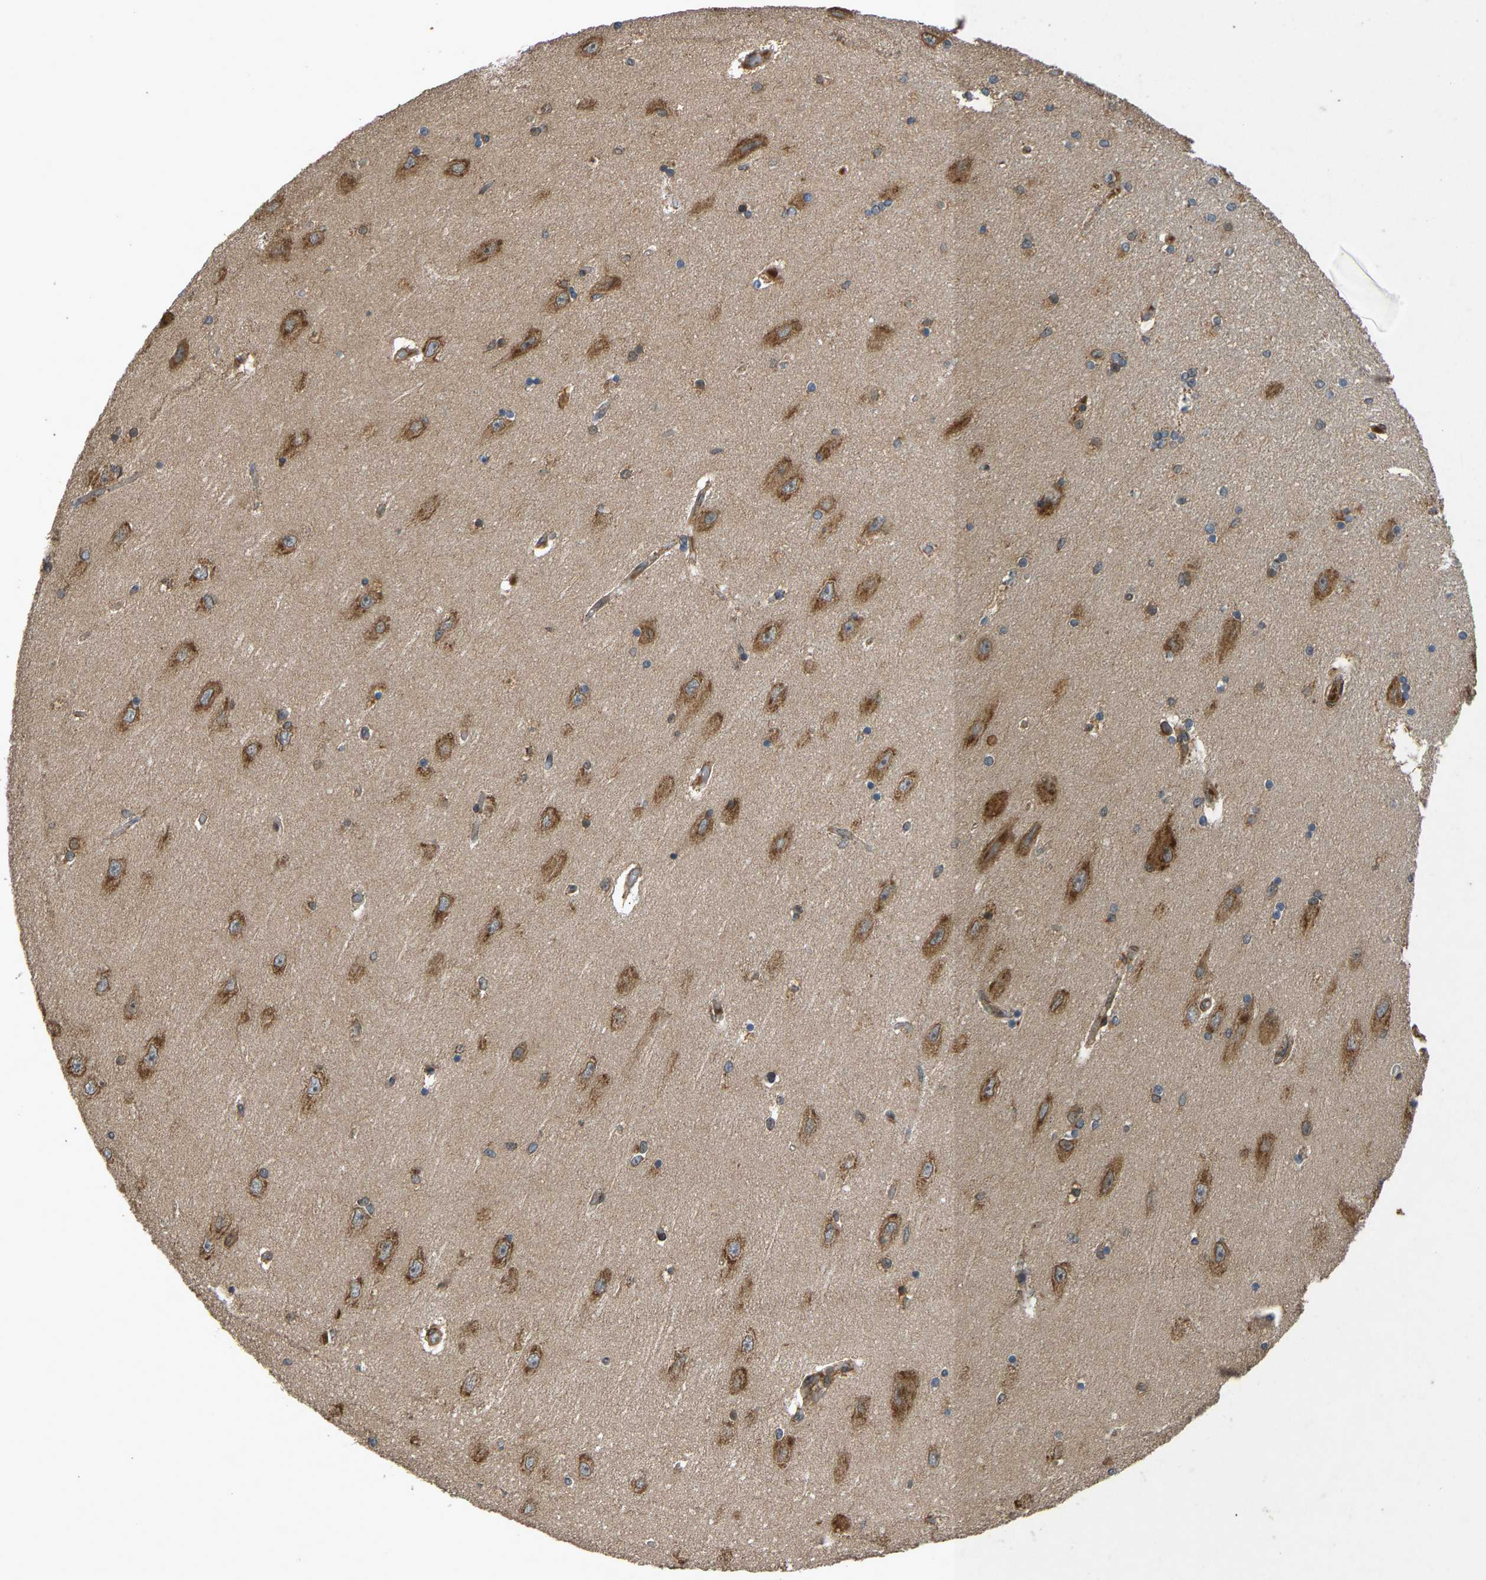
{"staining": {"intensity": "moderate", "quantity": "25%-75%", "location": "cytoplasmic/membranous"}, "tissue": "hippocampus", "cell_type": "Glial cells", "image_type": "normal", "snomed": [{"axis": "morphology", "description": "Normal tissue, NOS"}, {"axis": "topography", "description": "Hippocampus"}], "caption": "An IHC photomicrograph of benign tissue is shown. Protein staining in brown labels moderate cytoplasmic/membranous positivity in hippocampus within glial cells.", "gene": "RPN2", "patient": {"sex": "female", "age": 54}}